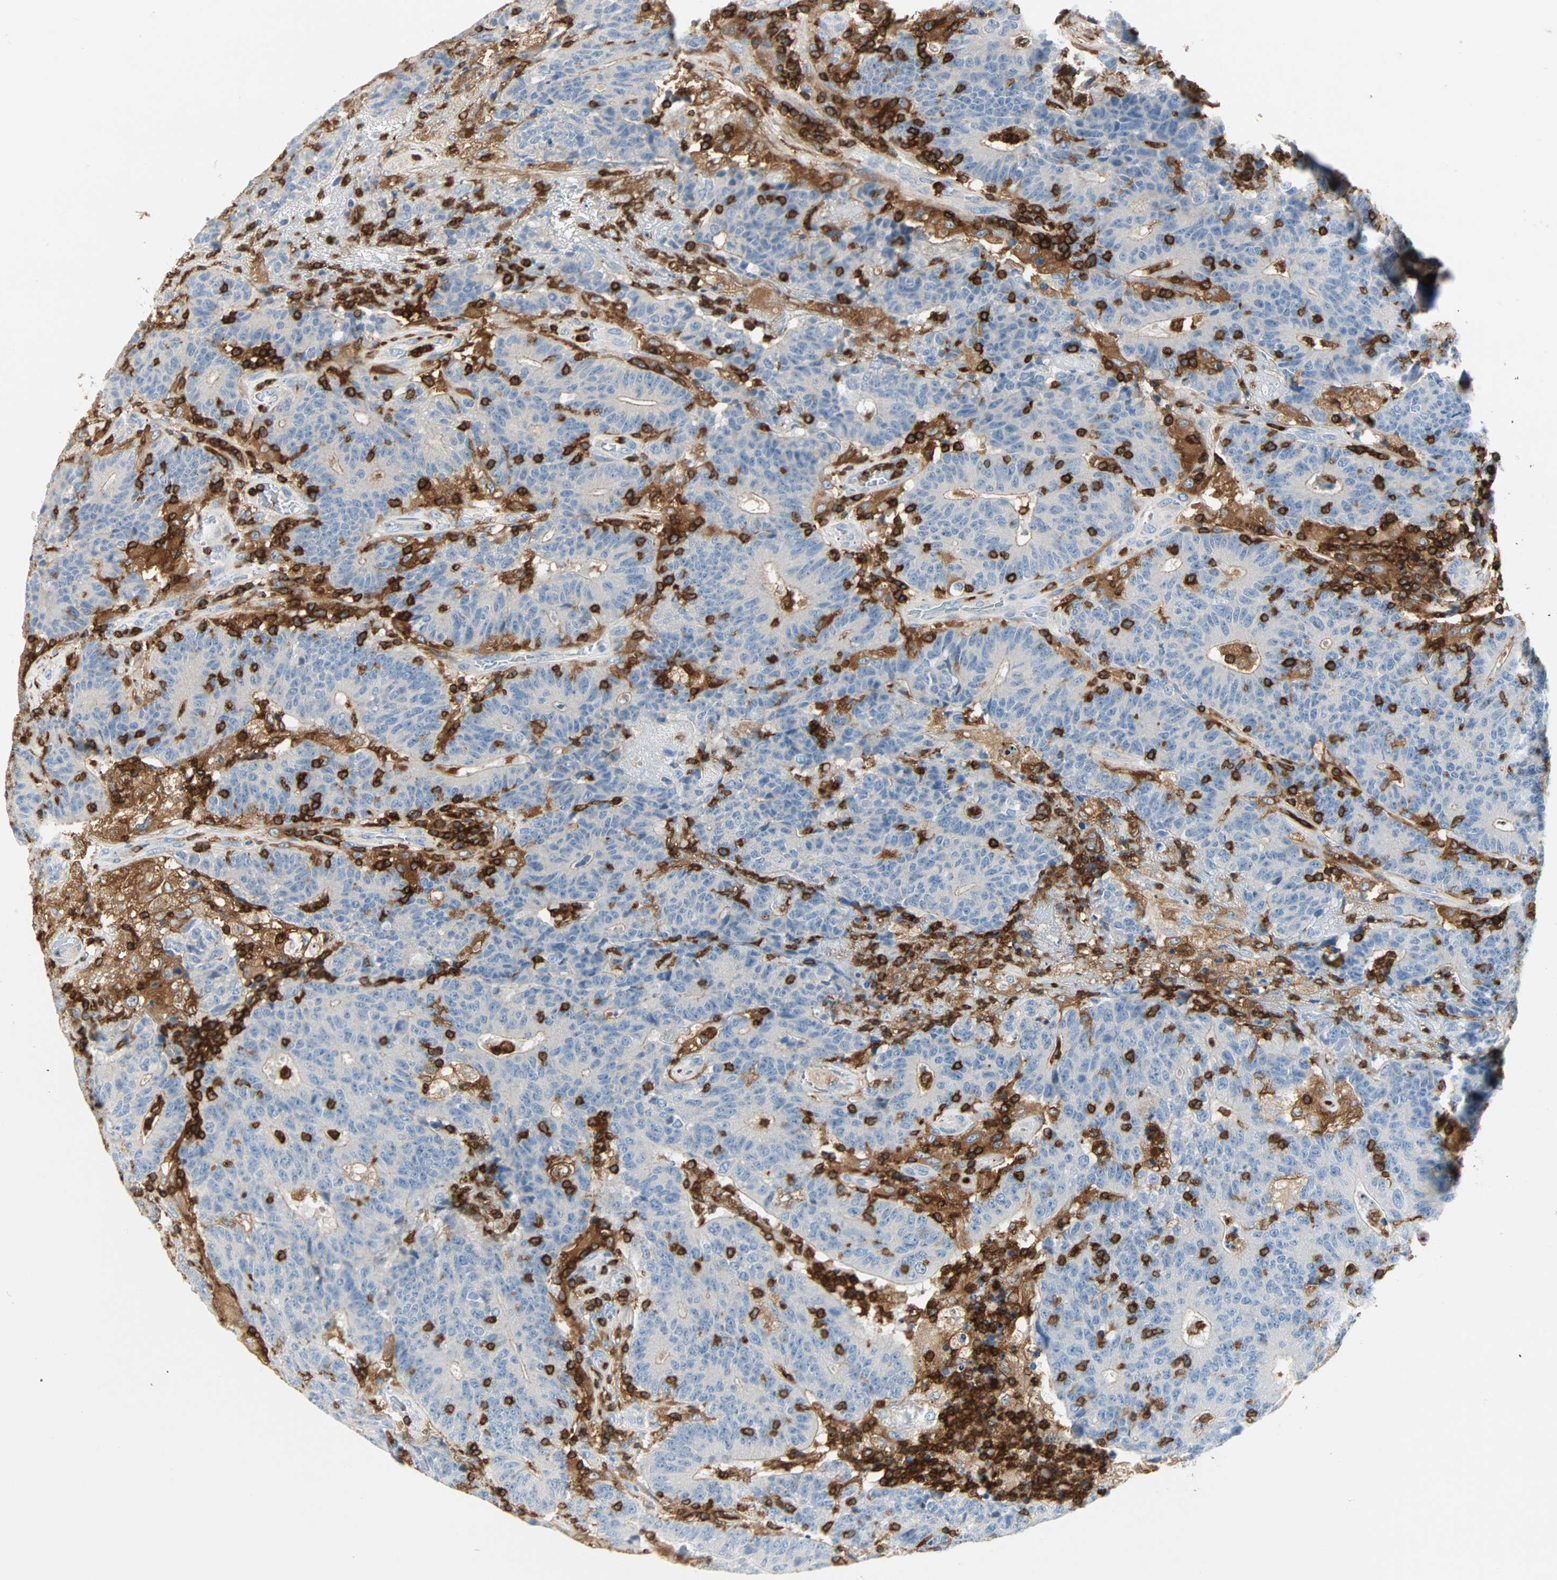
{"staining": {"intensity": "negative", "quantity": "none", "location": "none"}, "tissue": "colorectal cancer", "cell_type": "Tumor cells", "image_type": "cancer", "snomed": [{"axis": "morphology", "description": "Normal tissue, NOS"}, {"axis": "morphology", "description": "Adenocarcinoma, NOS"}, {"axis": "topography", "description": "Colon"}], "caption": "Image shows no significant protein staining in tumor cells of colorectal adenocarcinoma.", "gene": "FMNL1", "patient": {"sex": "female", "age": 75}}